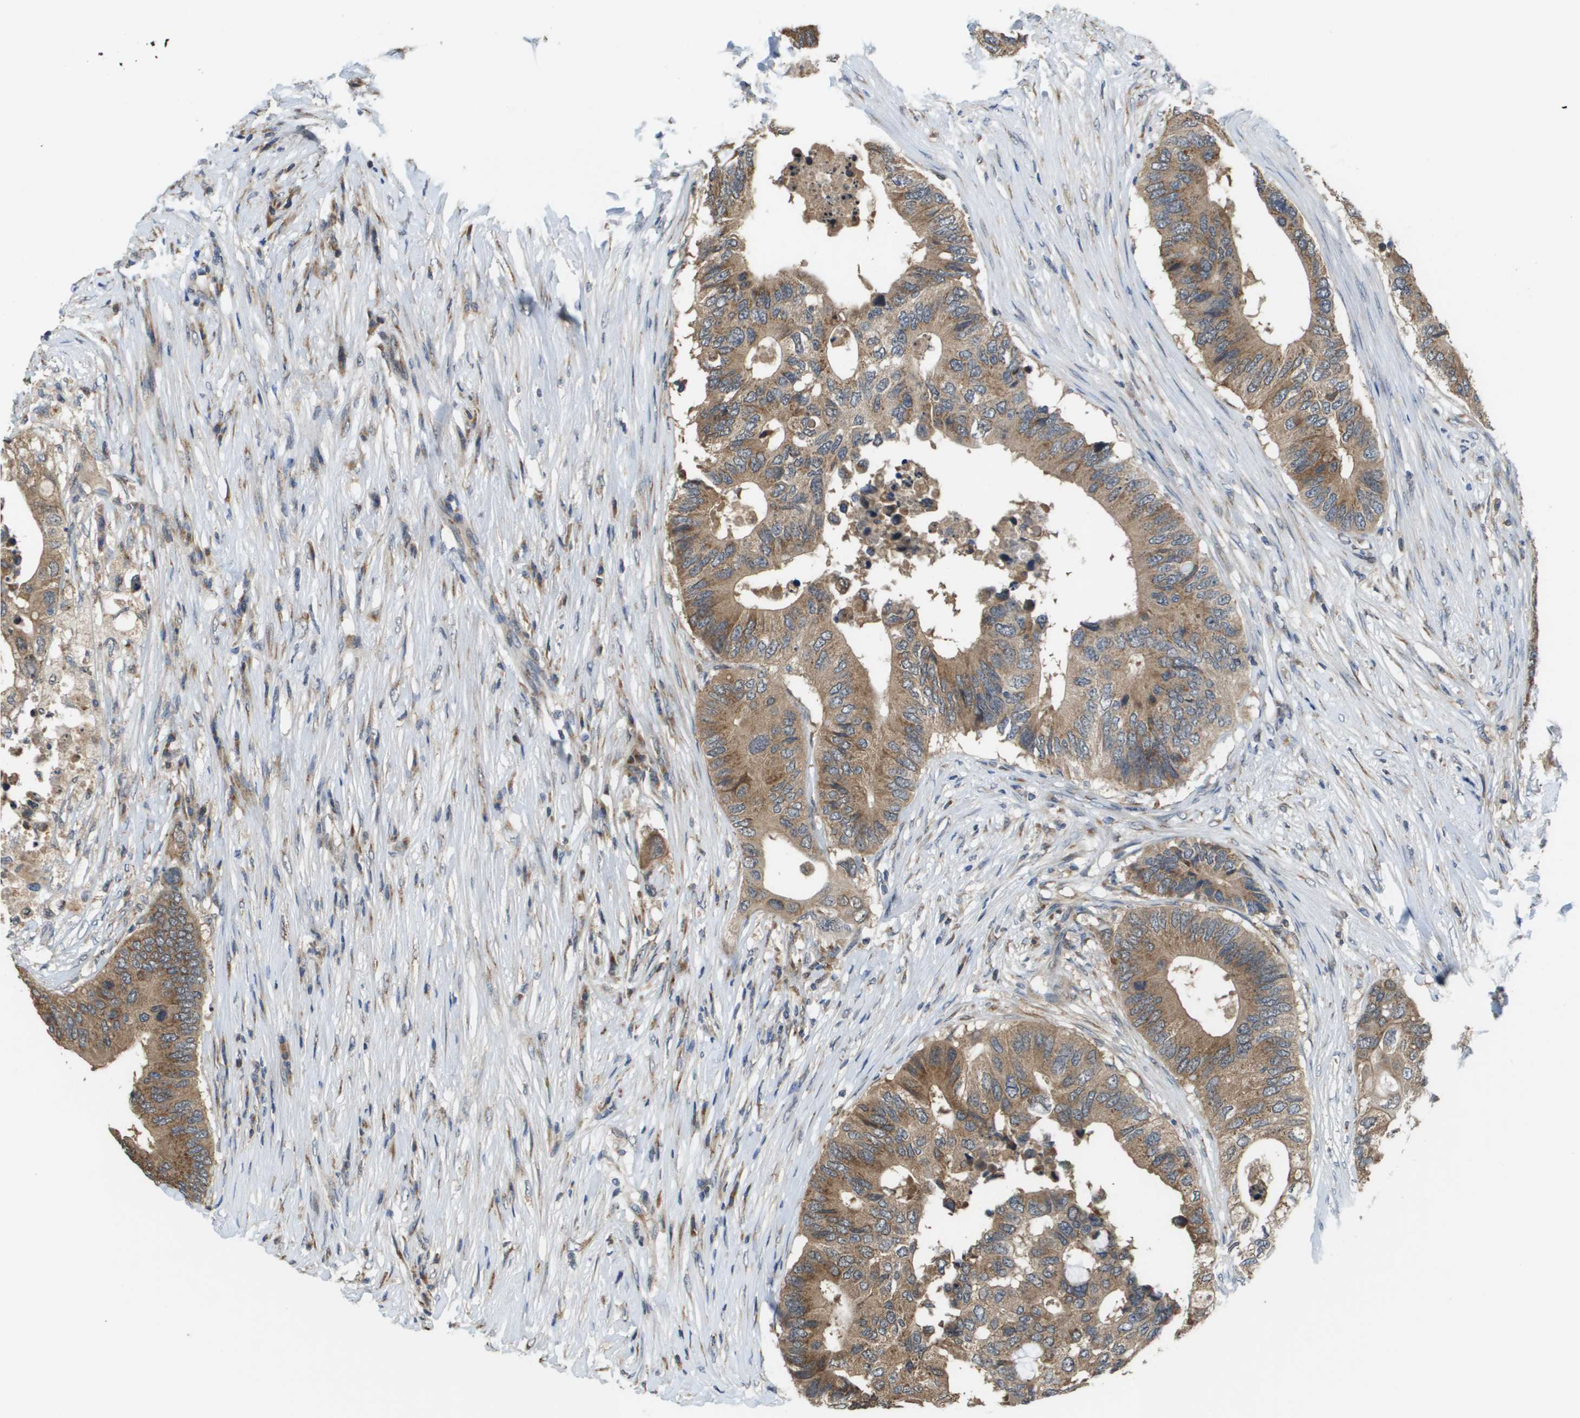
{"staining": {"intensity": "moderate", "quantity": ">75%", "location": "cytoplasmic/membranous"}, "tissue": "colorectal cancer", "cell_type": "Tumor cells", "image_type": "cancer", "snomed": [{"axis": "morphology", "description": "Adenocarcinoma, NOS"}, {"axis": "topography", "description": "Colon"}], "caption": "A micrograph of colorectal adenocarcinoma stained for a protein exhibits moderate cytoplasmic/membranous brown staining in tumor cells.", "gene": "PCK1", "patient": {"sex": "male", "age": 71}}